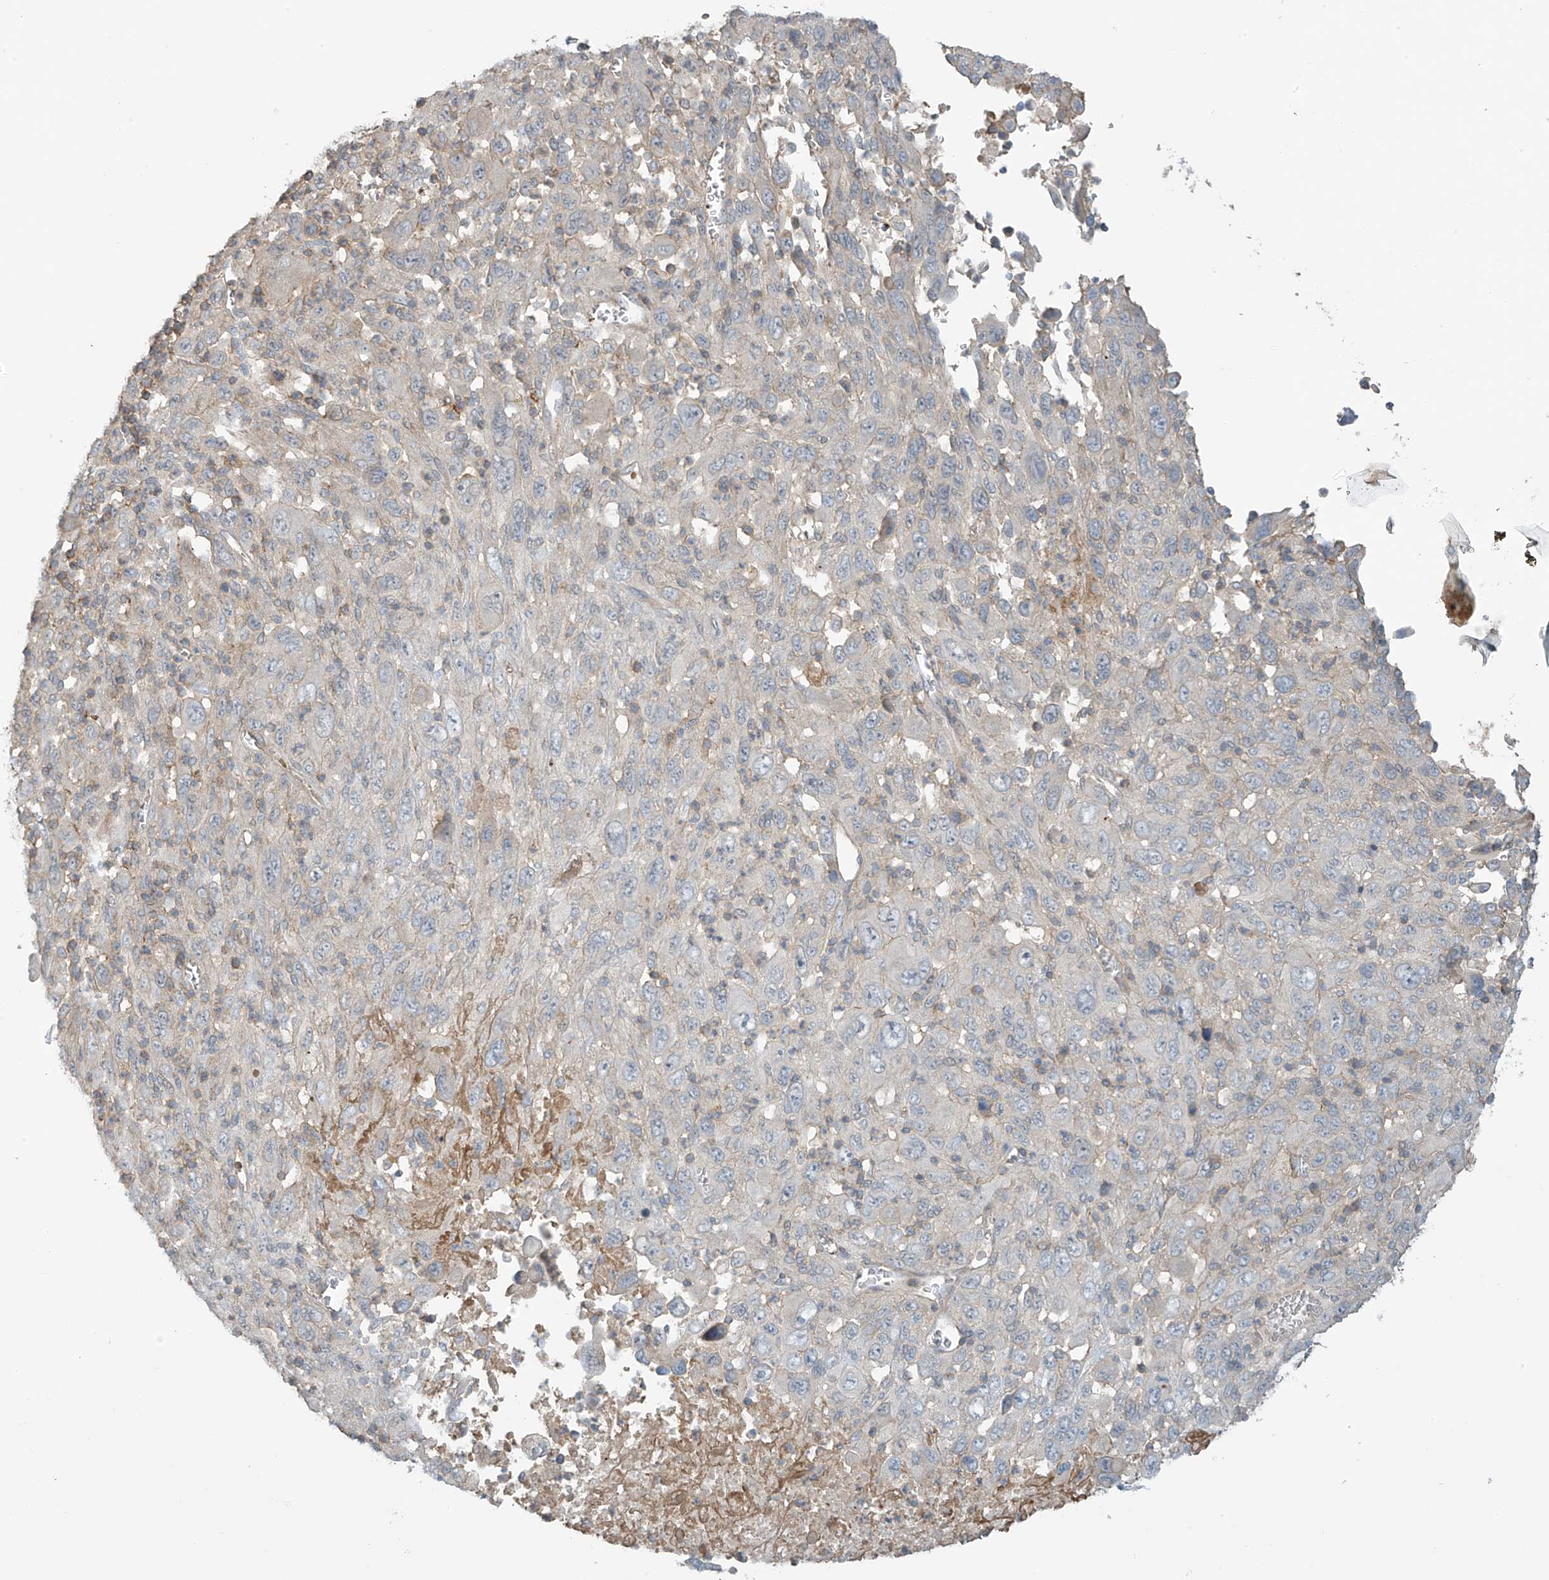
{"staining": {"intensity": "negative", "quantity": "none", "location": "none"}, "tissue": "melanoma", "cell_type": "Tumor cells", "image_type": "cancer", "snomed": [{"axis": "morphology", "description": "Malignant melanoma, Metastatic site"}, {"axis": "topography", "description": "Skin"}], "caption": "This is an immunohistochemistry (IHC) histopathology image of human malignant melanoma (metastatic site). There is no expression in tumor cells.", "gene": "SLC9A2", "patient": {"sex": "female", "age": 56}}